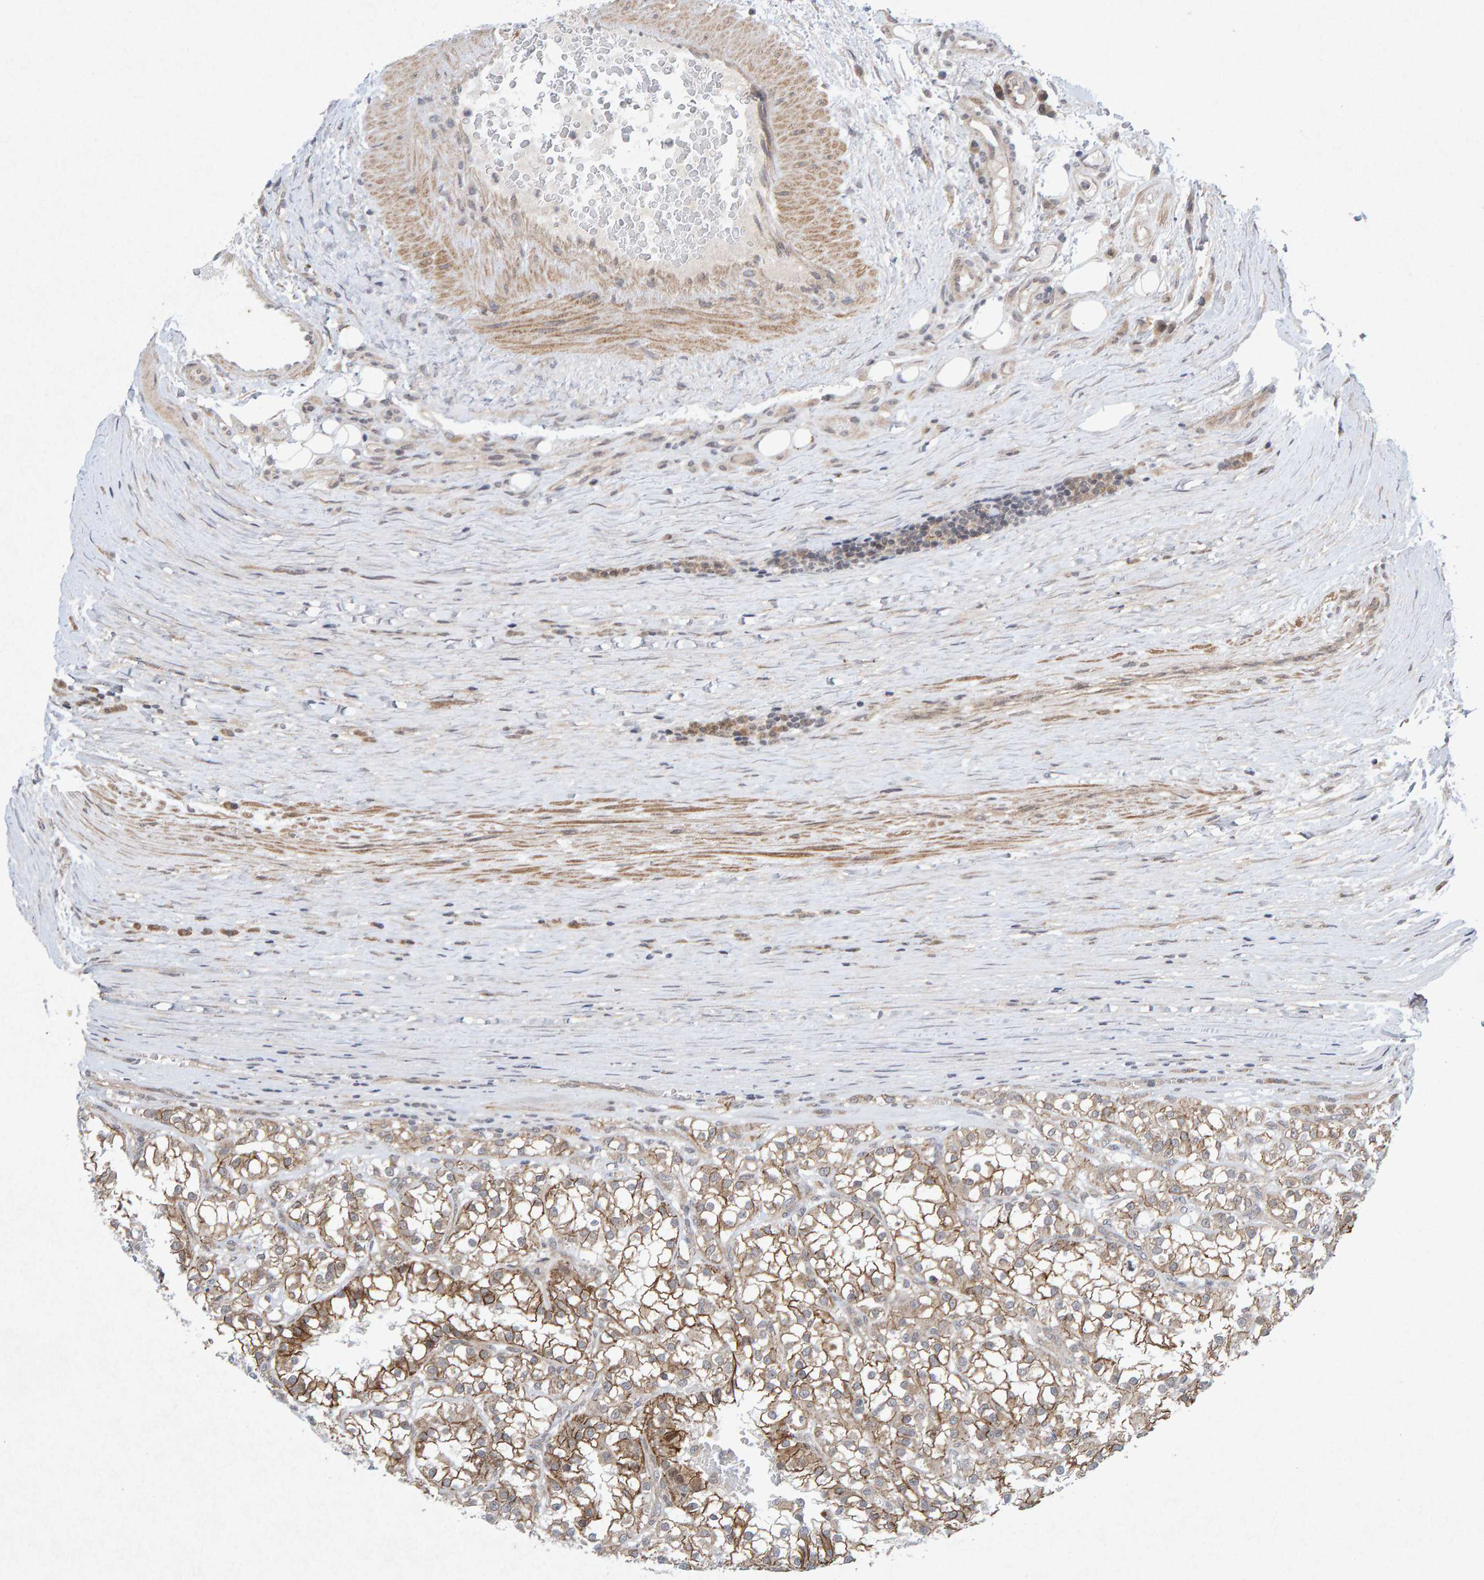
{"staining": {"intensity": "moderate", "quantity": ">75%", "location": "cytoplasmic/membranous"}, "tissue": "renal cancer", "cell_type": "Tumor cells", "image_type": "cancer", "snomed": [{"axis": "morphology", "description": "Adenocarcinoma, NOS"}, {"axis": "topography", "description": "Kidney"}], "caption": "This is a photomicrograph of immunohistochemistry (IHC) staining of renal cancer (adenocarcinoma), which shows moderate expression in the cytoplasmic/membranous of tumor cells.", "gene": "CDH2", "patient": {"sex": "female", "age": 52}}